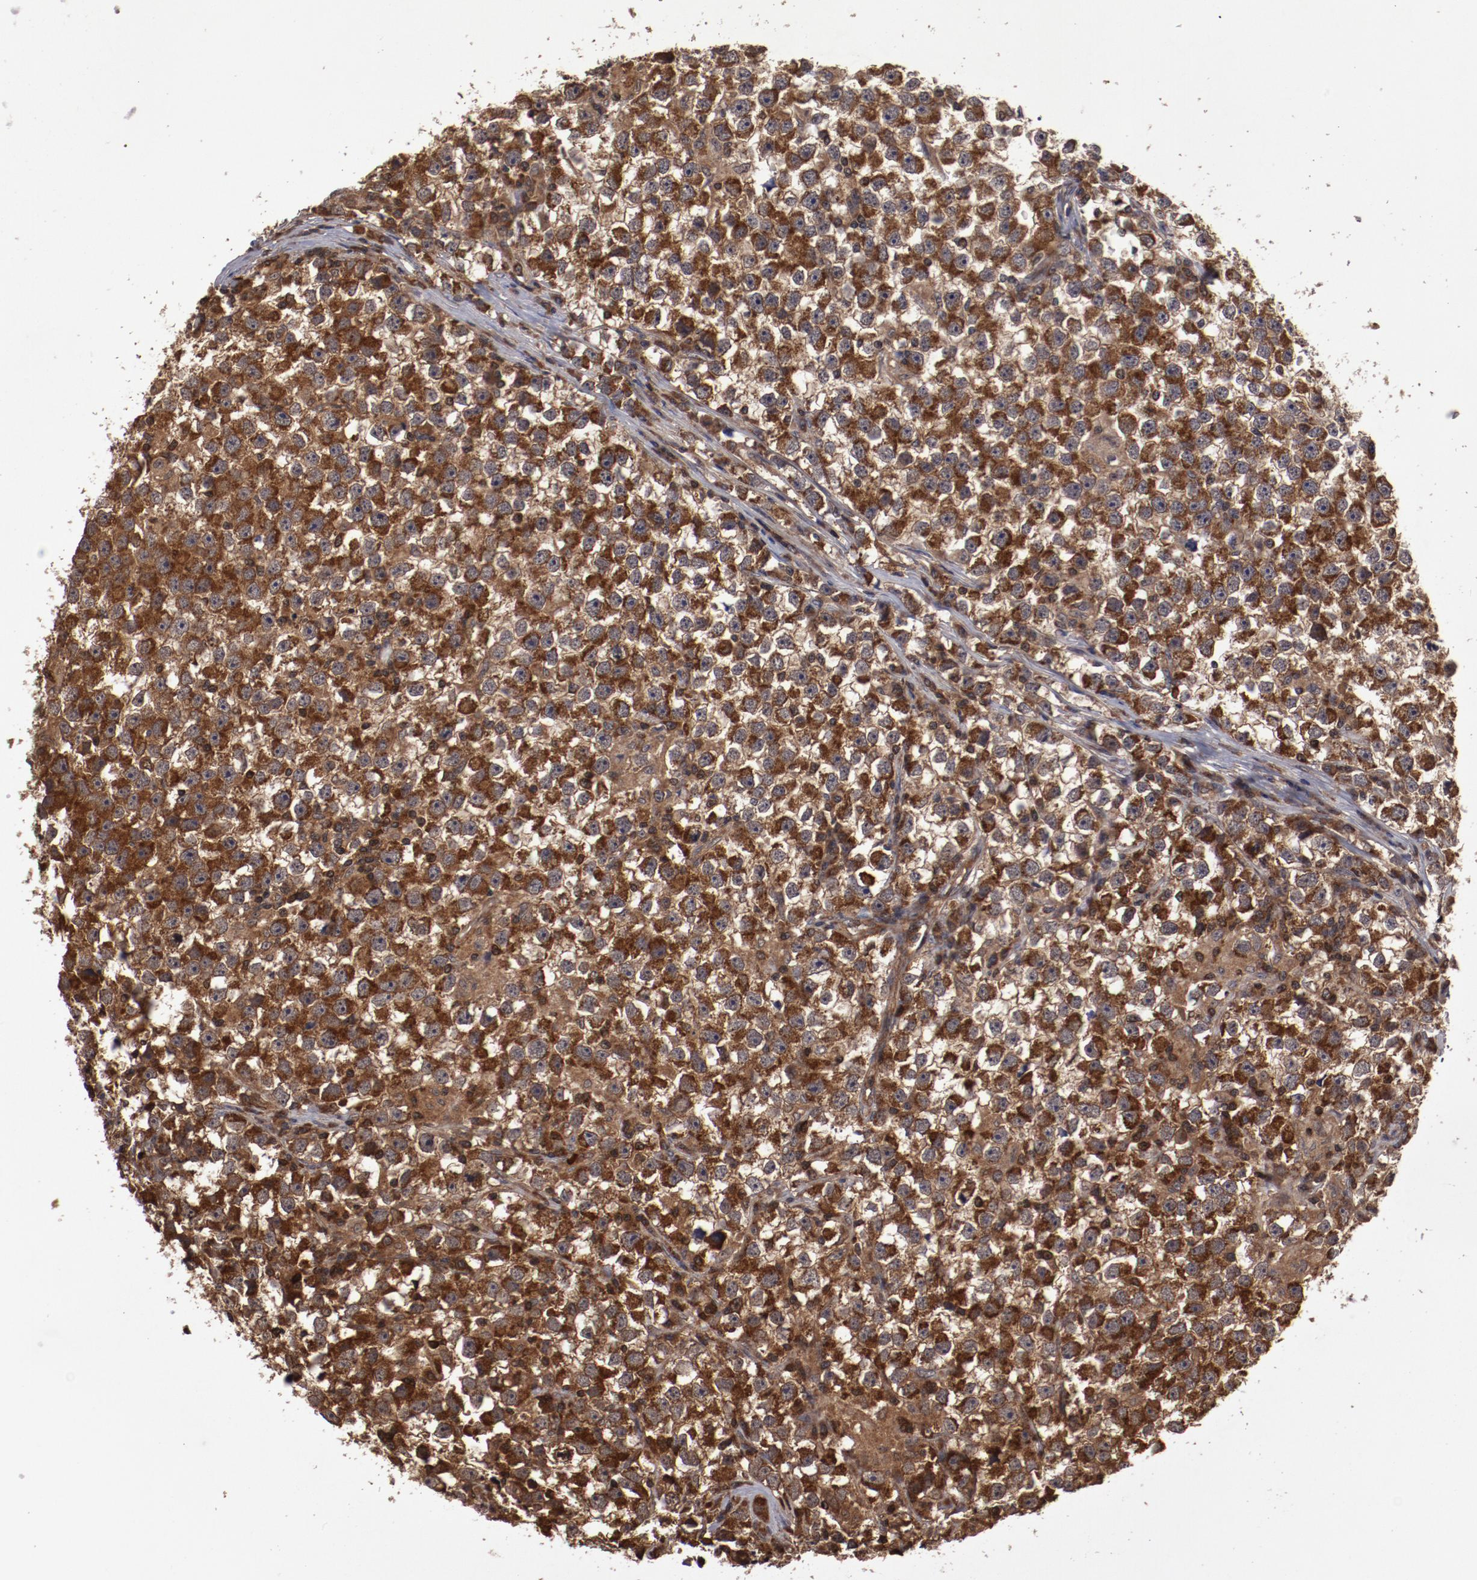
{"staining": {"intensity": "moderate", "quantity": ">75%", "location": "cytoplasmic/membranous"}, "tissue": "testis cancer", "cell_type": "Tumor cells", "image_type": "cancer", "snomed": [{"axis": "morphology", "description": "Seminoma, NOS"}, {"axis": "topography", "description": "Testis"}], "caption": "Immunohistochemistry staining of testis cancer, which reveals medium levels of moderate cytoplasmic/membranous positivity in about >75% of tumor cells indicating moderate cytoplasmic/membranous protein staining. The staining was performed using DAB (brown) for protein detection and nuclei were counterstained in hematoxylin (blue).", "gene": "RPS6KA6", "patient": {"sex": "male", "age": 33}}